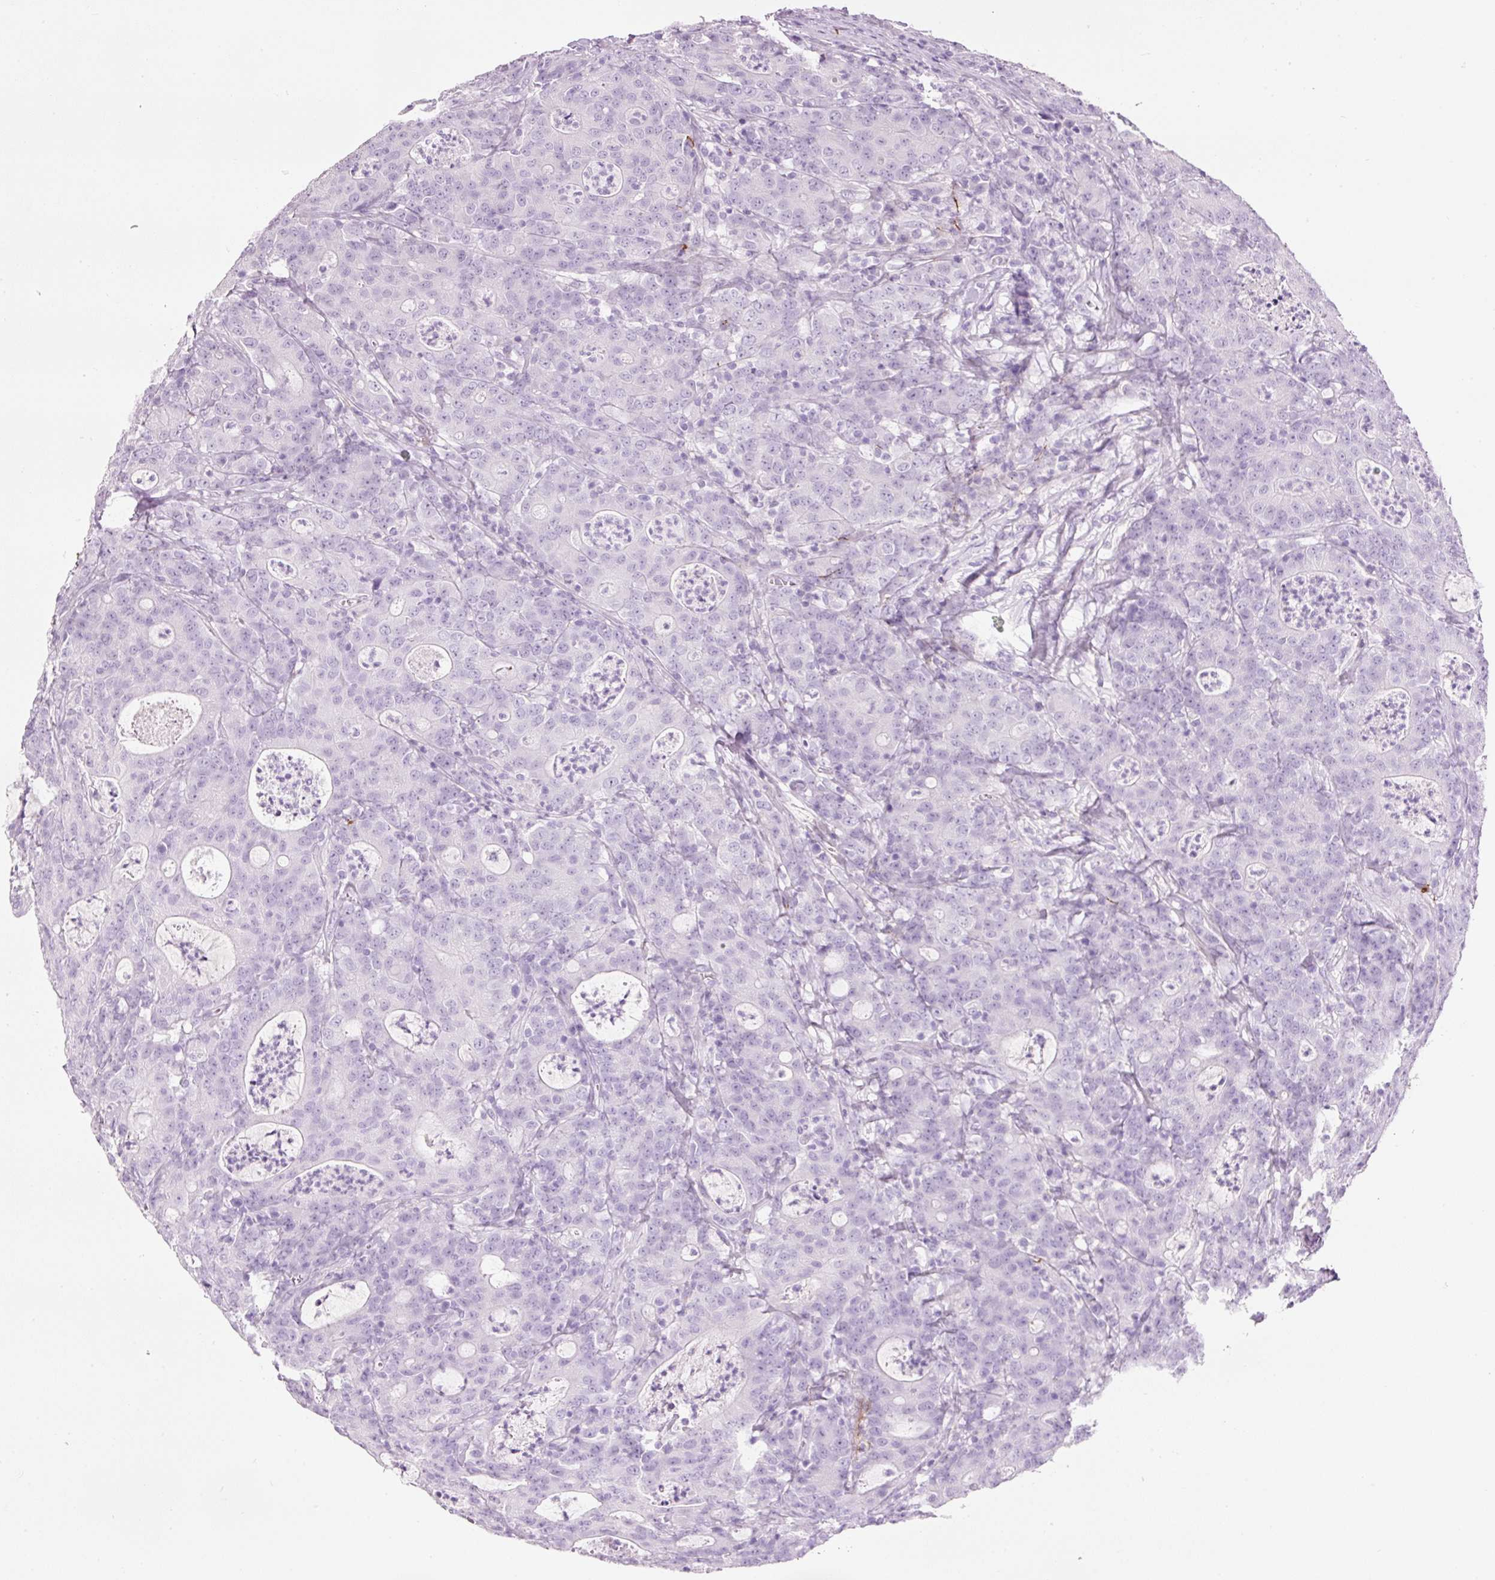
{"staining": {"intensity": "negative", "quantity": "none", "location": "none"}, "tissue": "colorectal cancer", "cell_type": "Tumor cells", "image_type": "cancer", "snomed": [{"axis": "morphology", "description": "Adenocarcinoma, NOS"}, {"axis": "topography", "description": "Colon"}], "caption": "Photomicrograph shows no significant protein positivity in tumor cells of colorectal cancer (adenocarcinoma).", "gene": "MFAP4", "patient": {"sex": "male", "age": 83}}